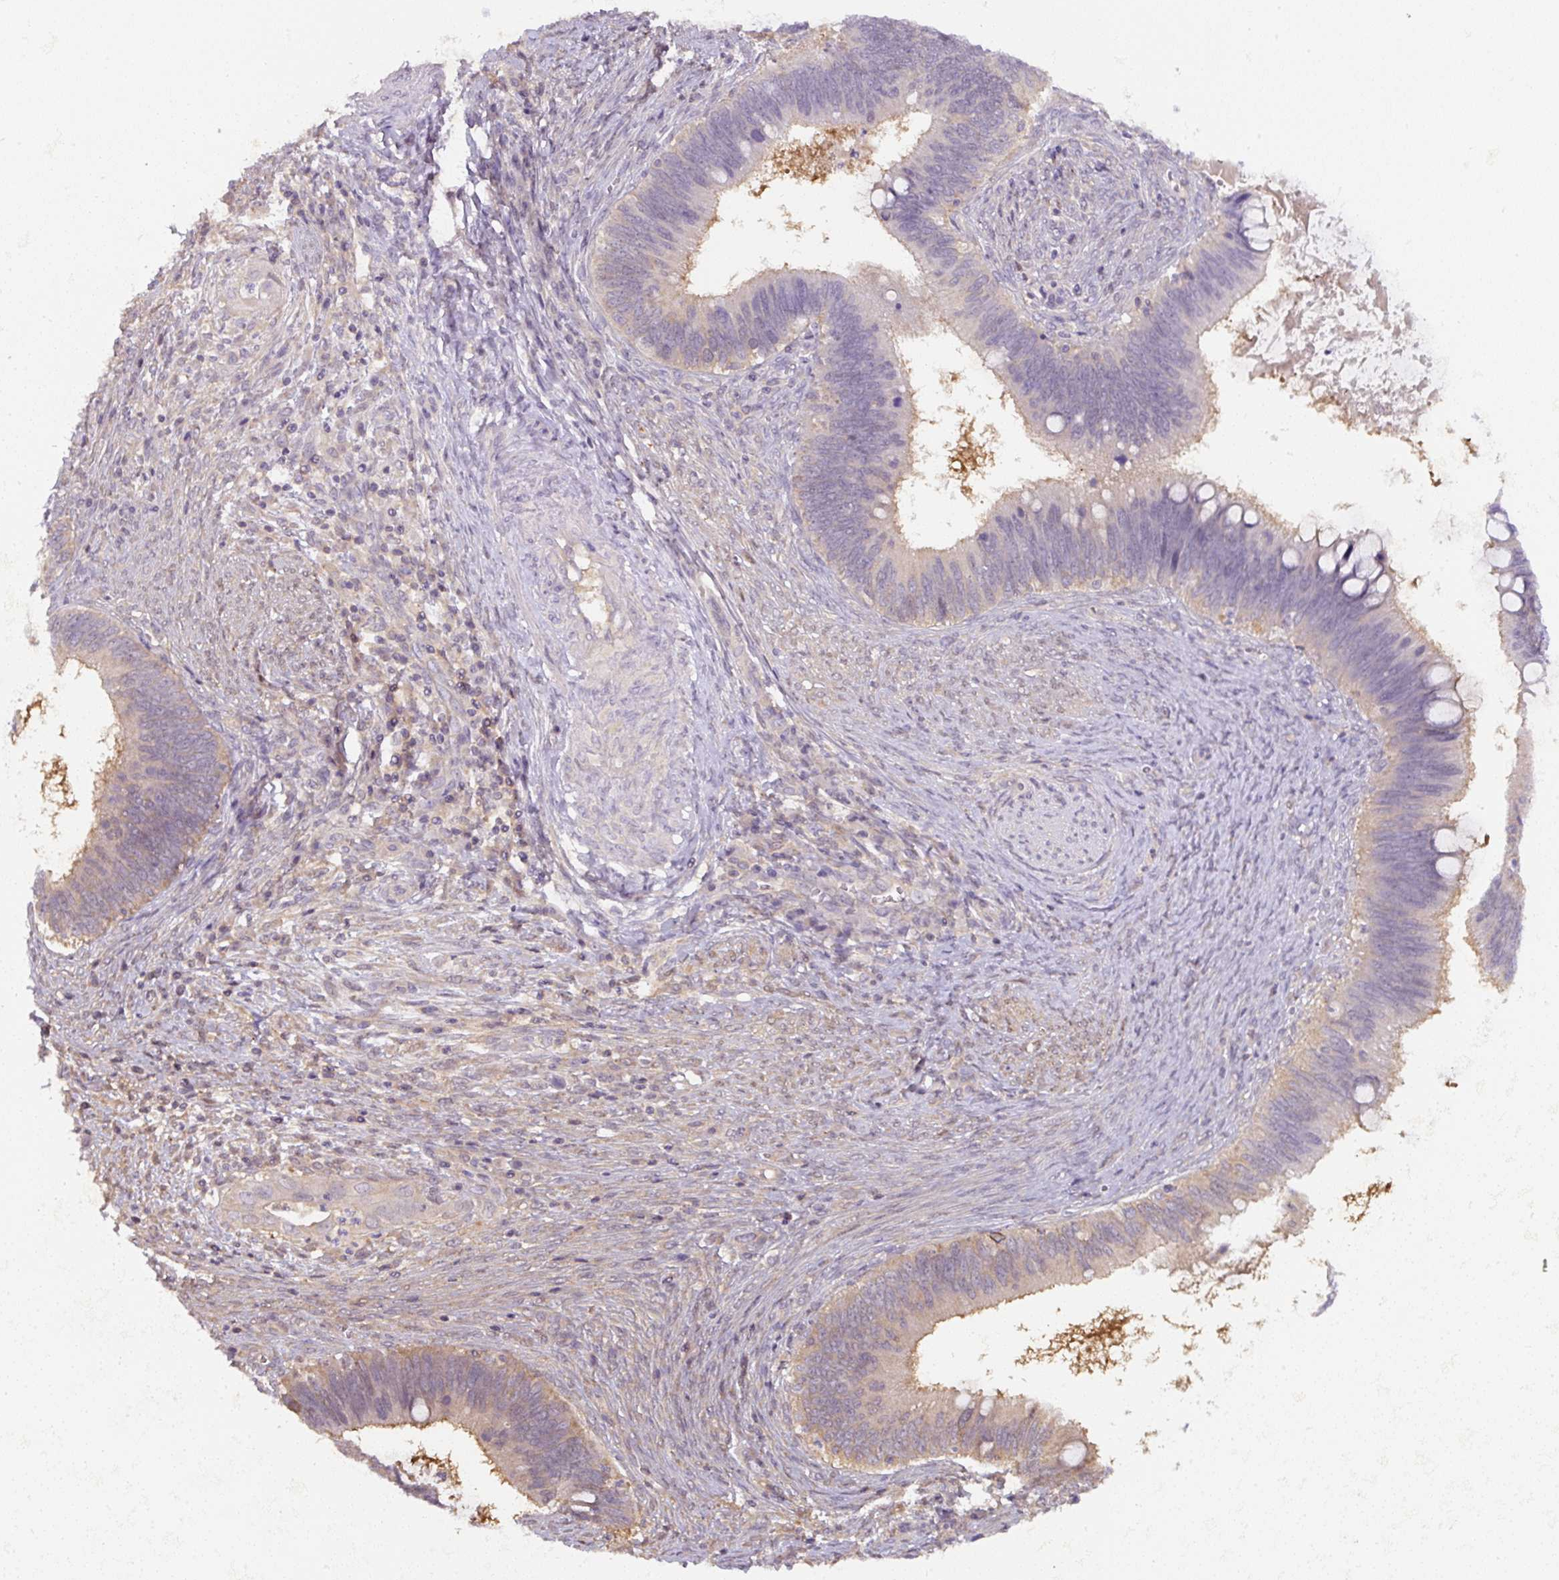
{"staining": {"intensity": "moderate", "quantity": "<25%", "location": "cytoplasmic/membranous"}, "tissue": "cervical cancer", "cell_type": "Tumor cells", "image_type": "cancer", "snomed": [{"axis": "morphology", "description": "Adenocarcinoma, NOS"}, {"axis": "topography", "description": "Cervix"}], "caption": "An IHC micrograph of tumor tissue is shown. Protein staining in brown highlights moderate cytoplasmic/membranous positivity in cervical cancer within tumor cells.", "gene": "ST13", "patient": {"sex": "female", "age": 42}}